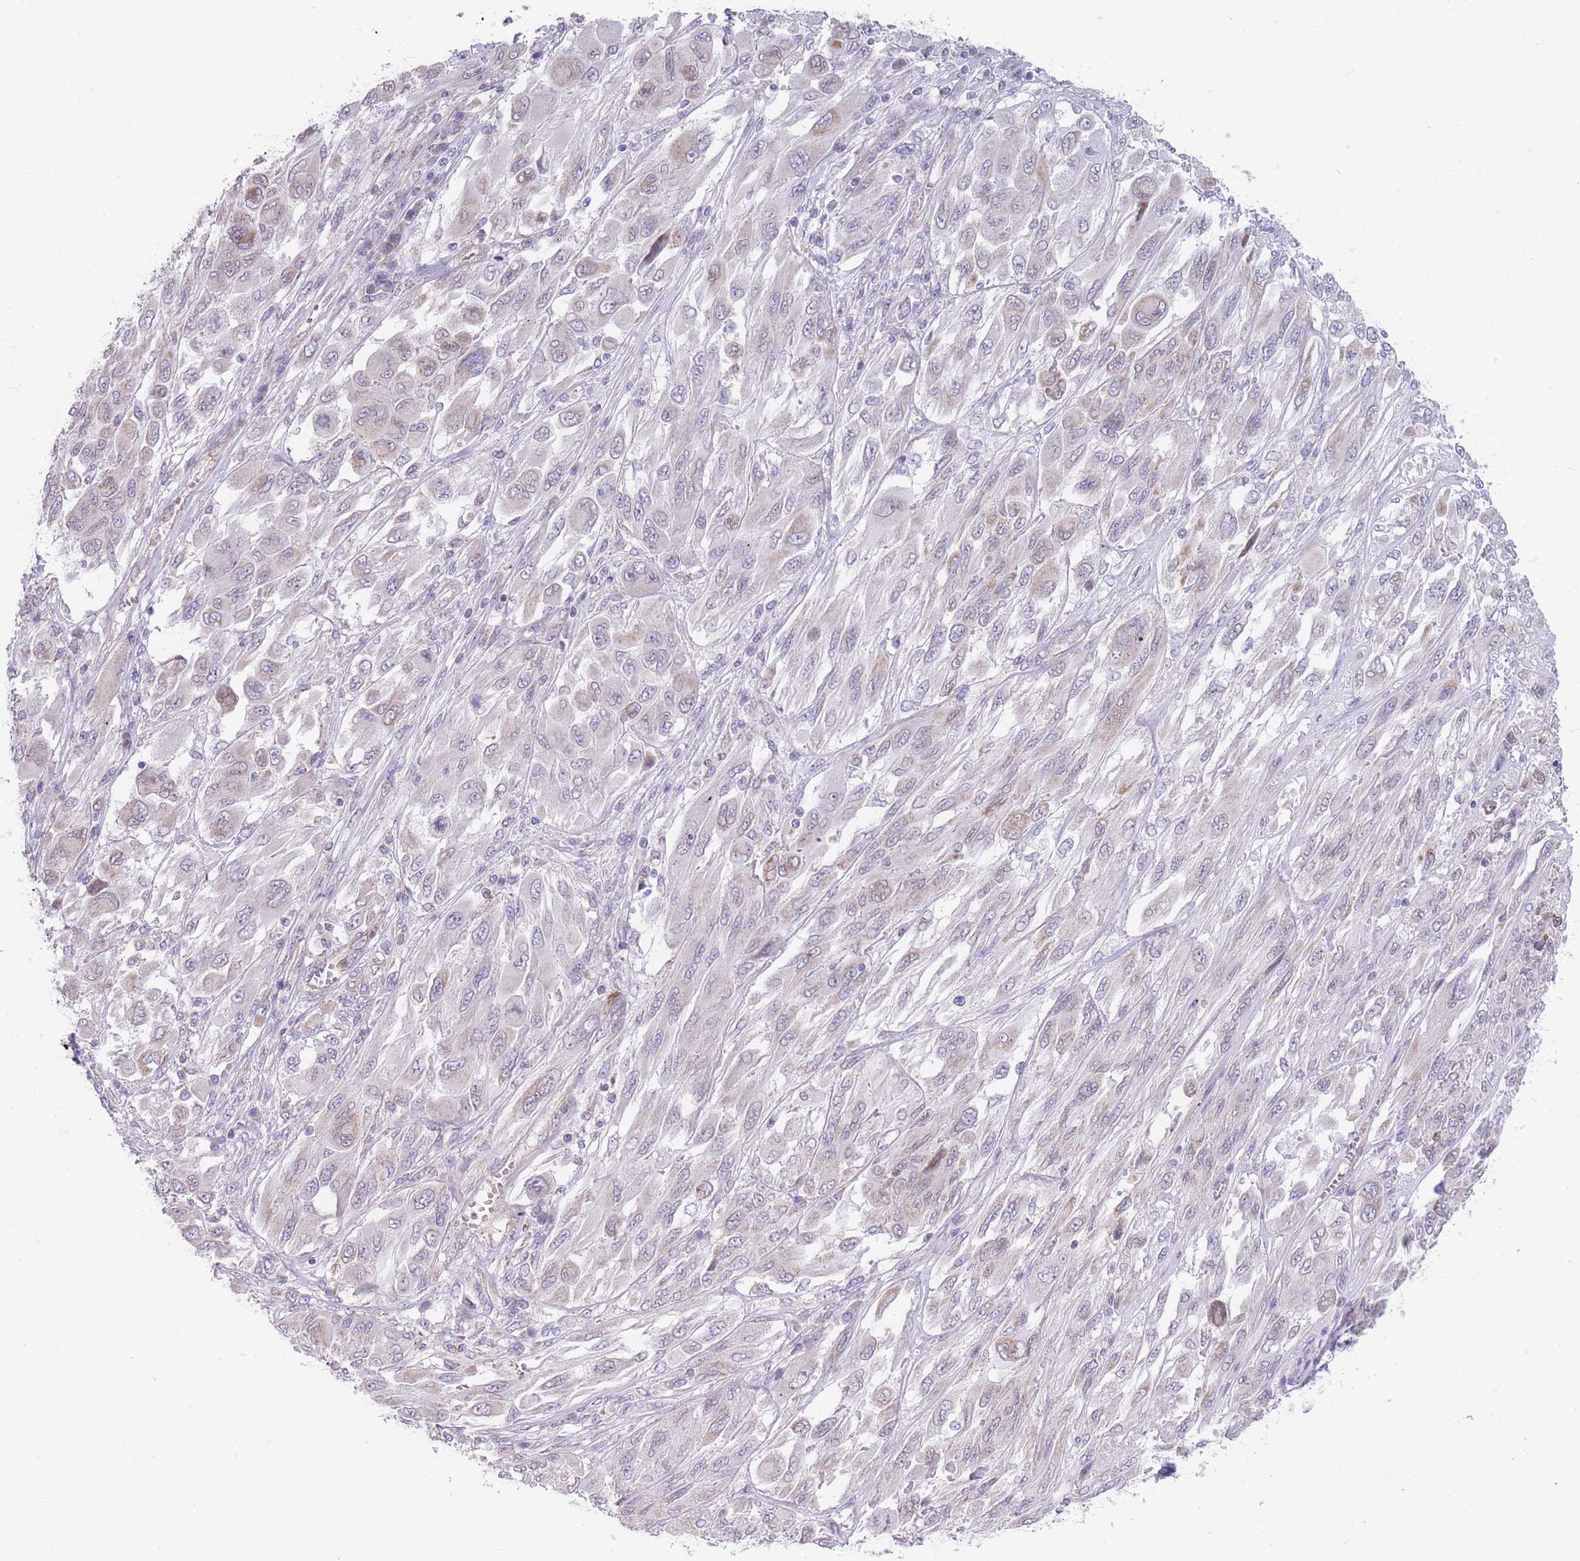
{"staining": {"intensity": "negative", "quantity": "none", "location": "none"}, "tissue": "melanoma", "cell_type": "Tumor cells", "image_type": "cancer", "snomed": [{"axis": "morphology", "description": "Malignant melanoma, NOS"}, {"axis": "topography", "description": "Skin"}], "caption": "A histopathology image of melanoma stained for a protein reveals no brown staining in tumor cells.", "gene": "SMPD4", "patient": {"sex": "female", "age": 91}}